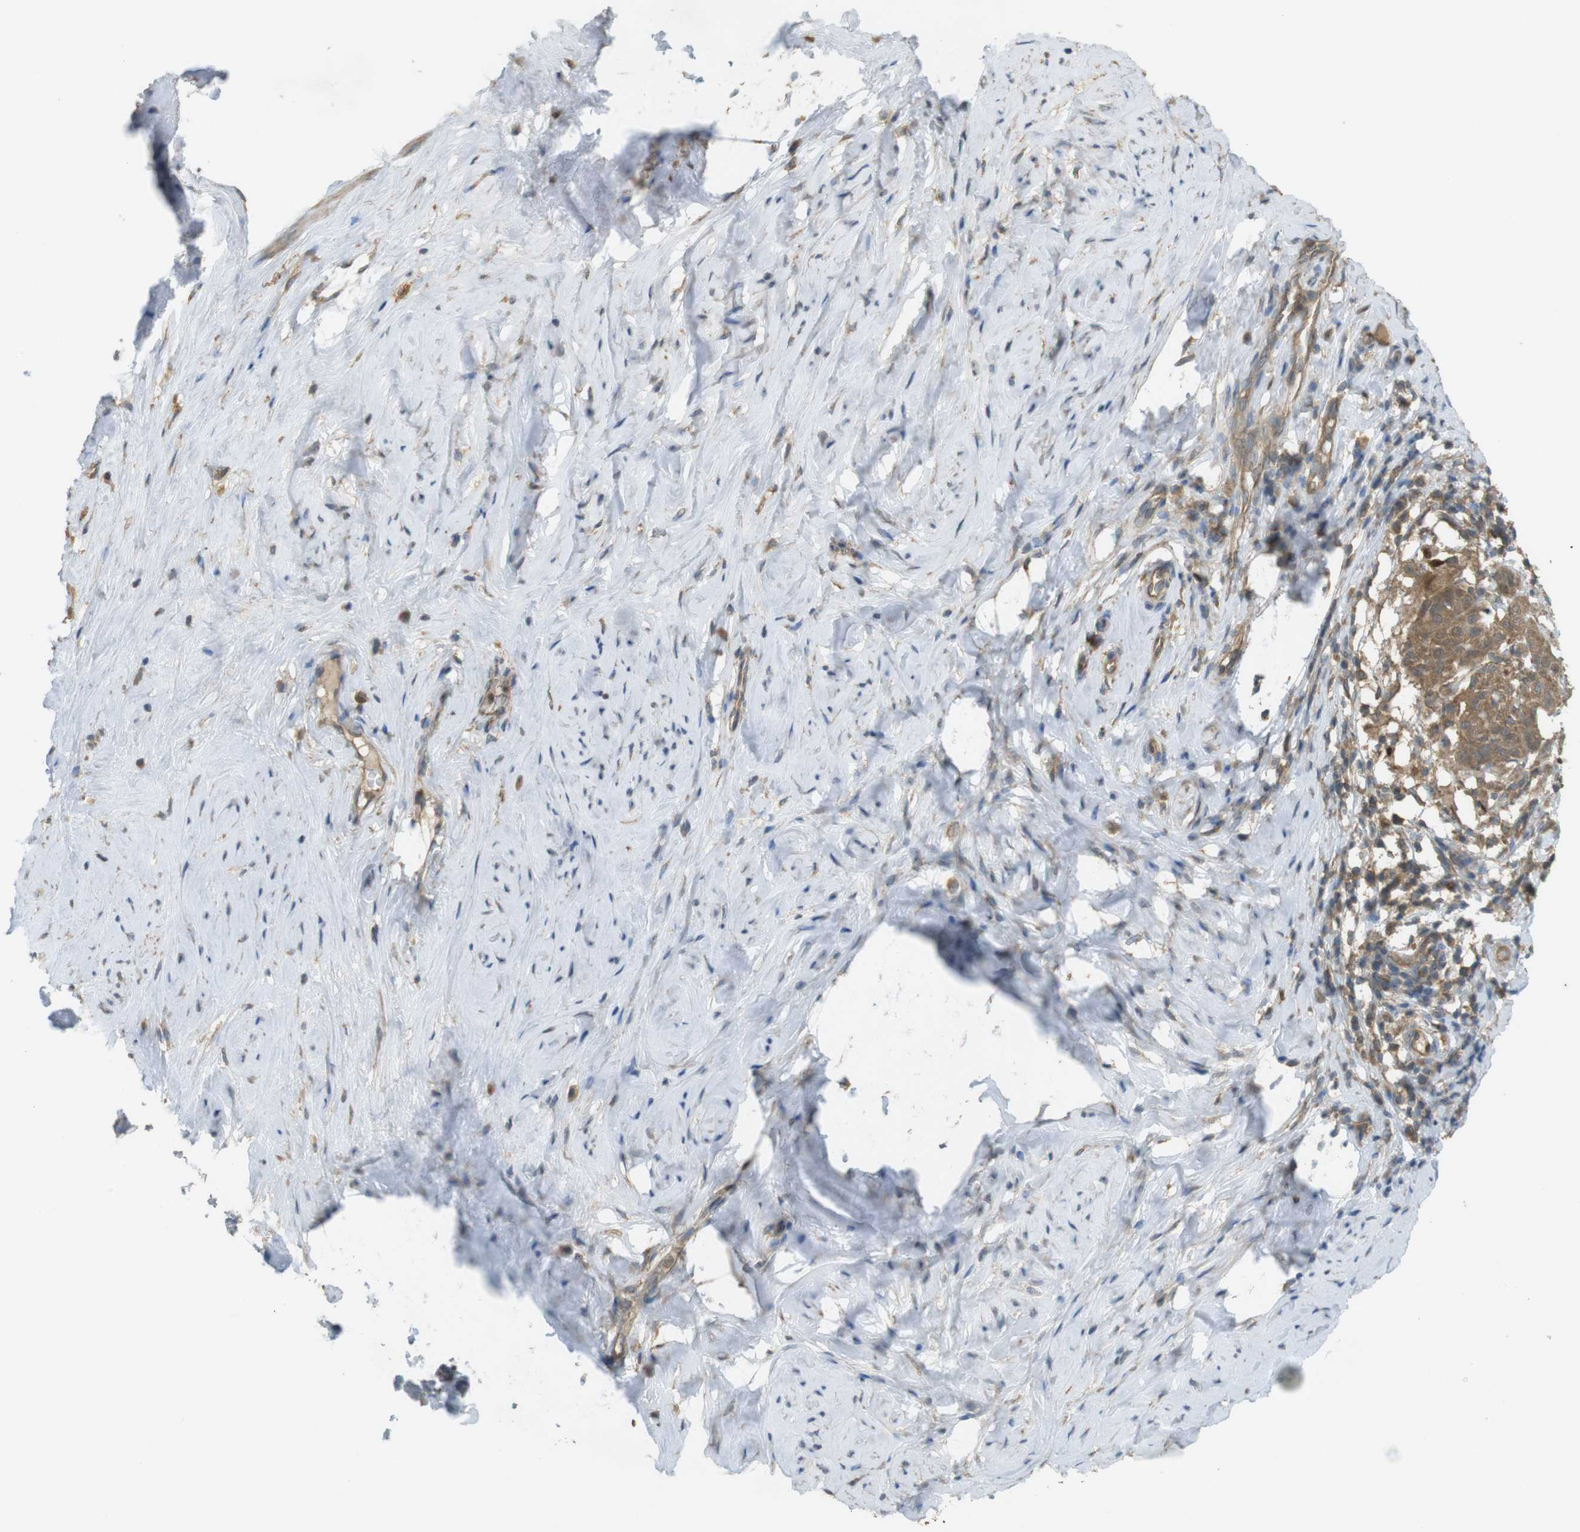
{"staining": {"intensity": "moderate", "quantity": ">75%", "location": "cytoplasmic/membranous"}, "tissue": "cervical cancer", "cell_type": "Tumor cells", "image_type": "cancer", "snomed": [{"axis": "morphology", "description": "Squamous cell carcinoma, NOS"}, {"axis": "topography", "description": "Cervix"}], "caption": "High-magnification brightfield microscopy of cervical cancer stained with DAB (3,3'-diaminobenzidine) (brown) and counterstained with hematoxylin (blue). tumor cells exhibit moderate cytoplasmic/membranous staining is appreciated in approximately>75% of cells.", "gene": "ZDHHC20", "patient": {"sex": "female", "age": 51}}